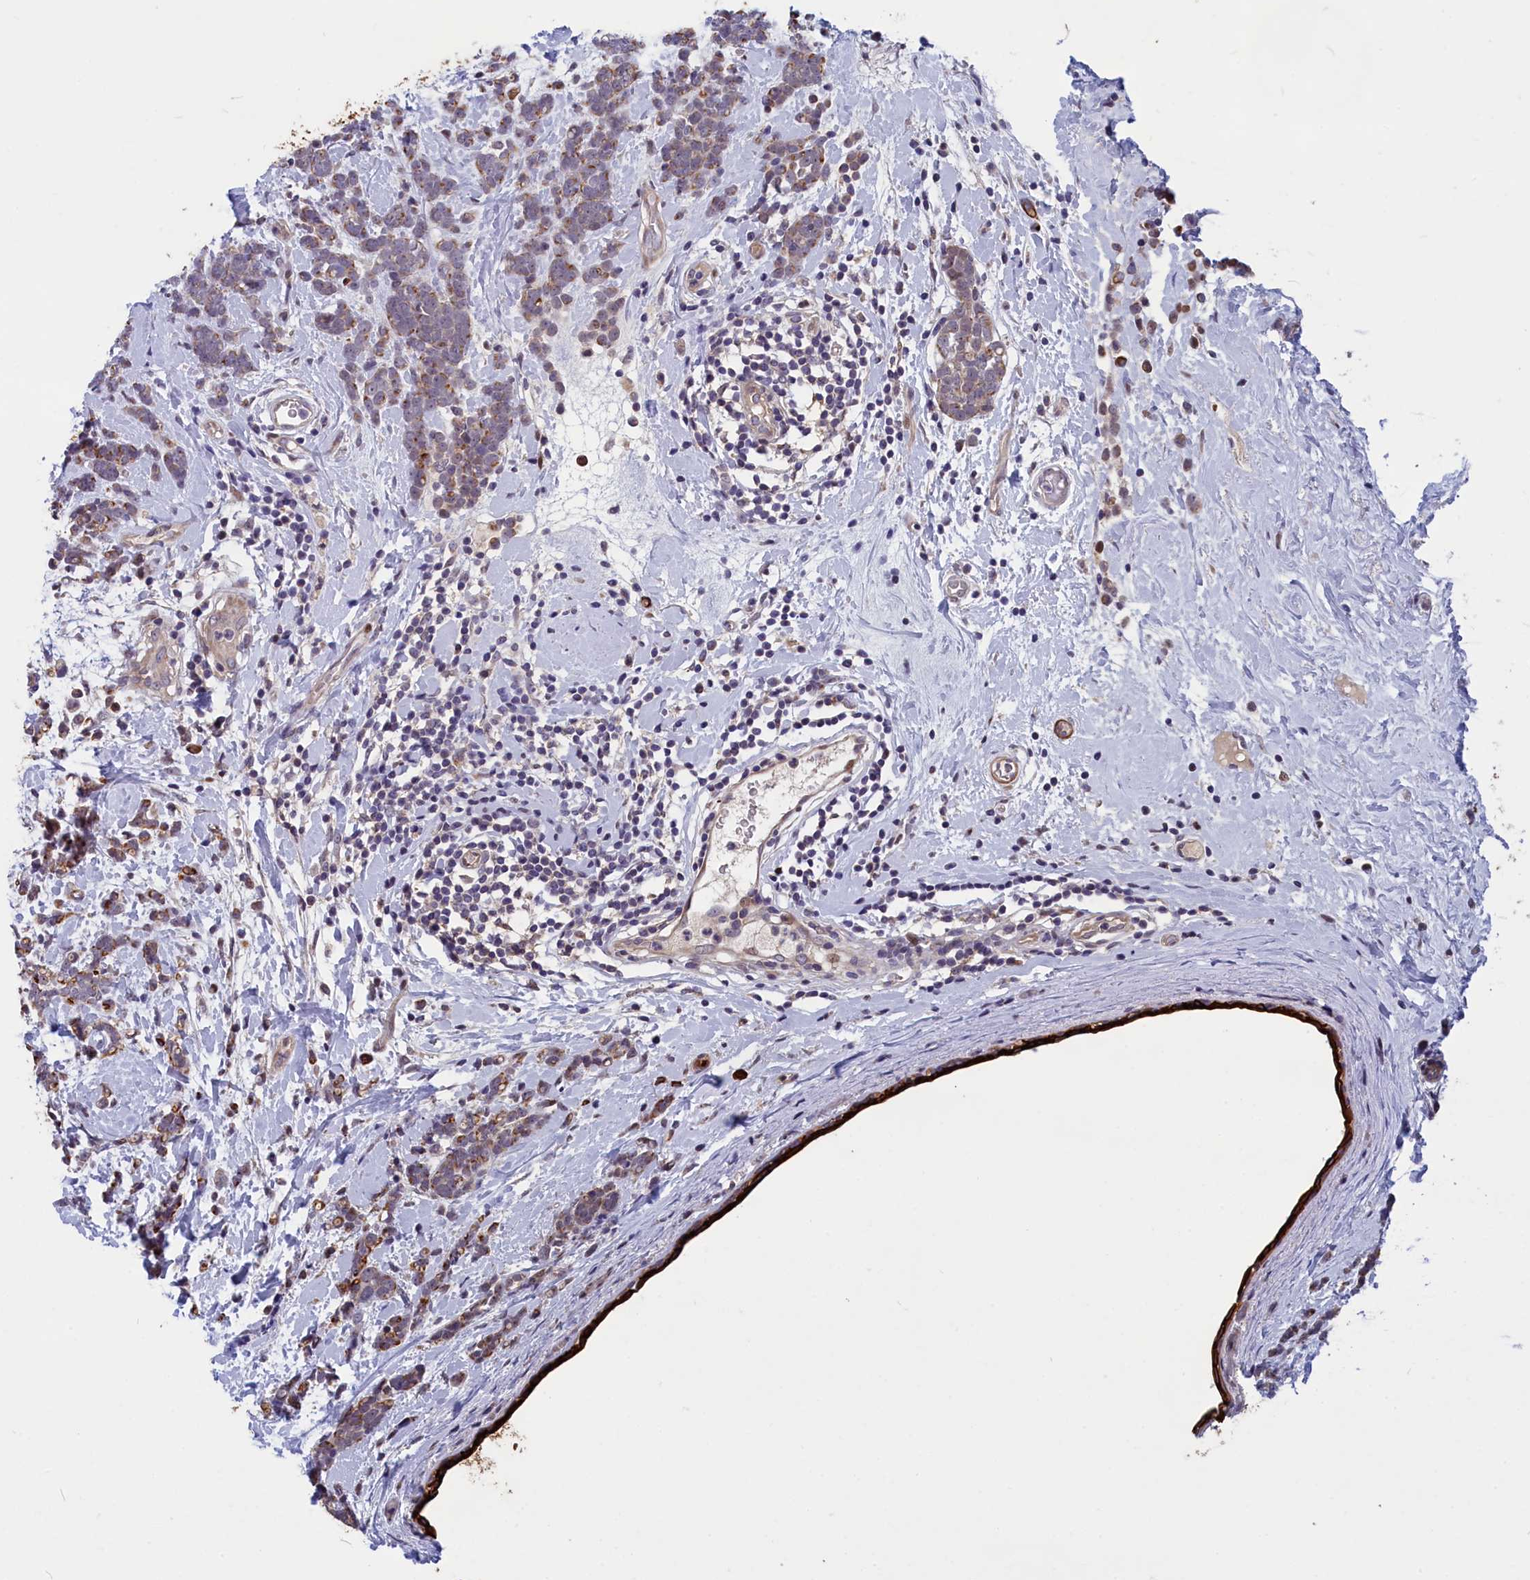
{"staining": {"intensity": "moderate", "quantity": "25%-75%", "location": "cytoplasmic/membranous"}, "tissue": "breast cancer", "cell_type": "Tumor cells", "image_type": "cancer", "snomed": [{"axis": "morphology", "description": "Lobular carcinoma"}, {"axis": "topography", "description": "Breast"}], "caption": "Breast lobular carcinoma stained with immunohistochemistry (IHC) exhibits moderate cytoplasmic/membranous positivity in approximately 25%-75% of tumor cells.", "gene": "ANKRD34B", "patient": {"sex": "female", "age": 58}}